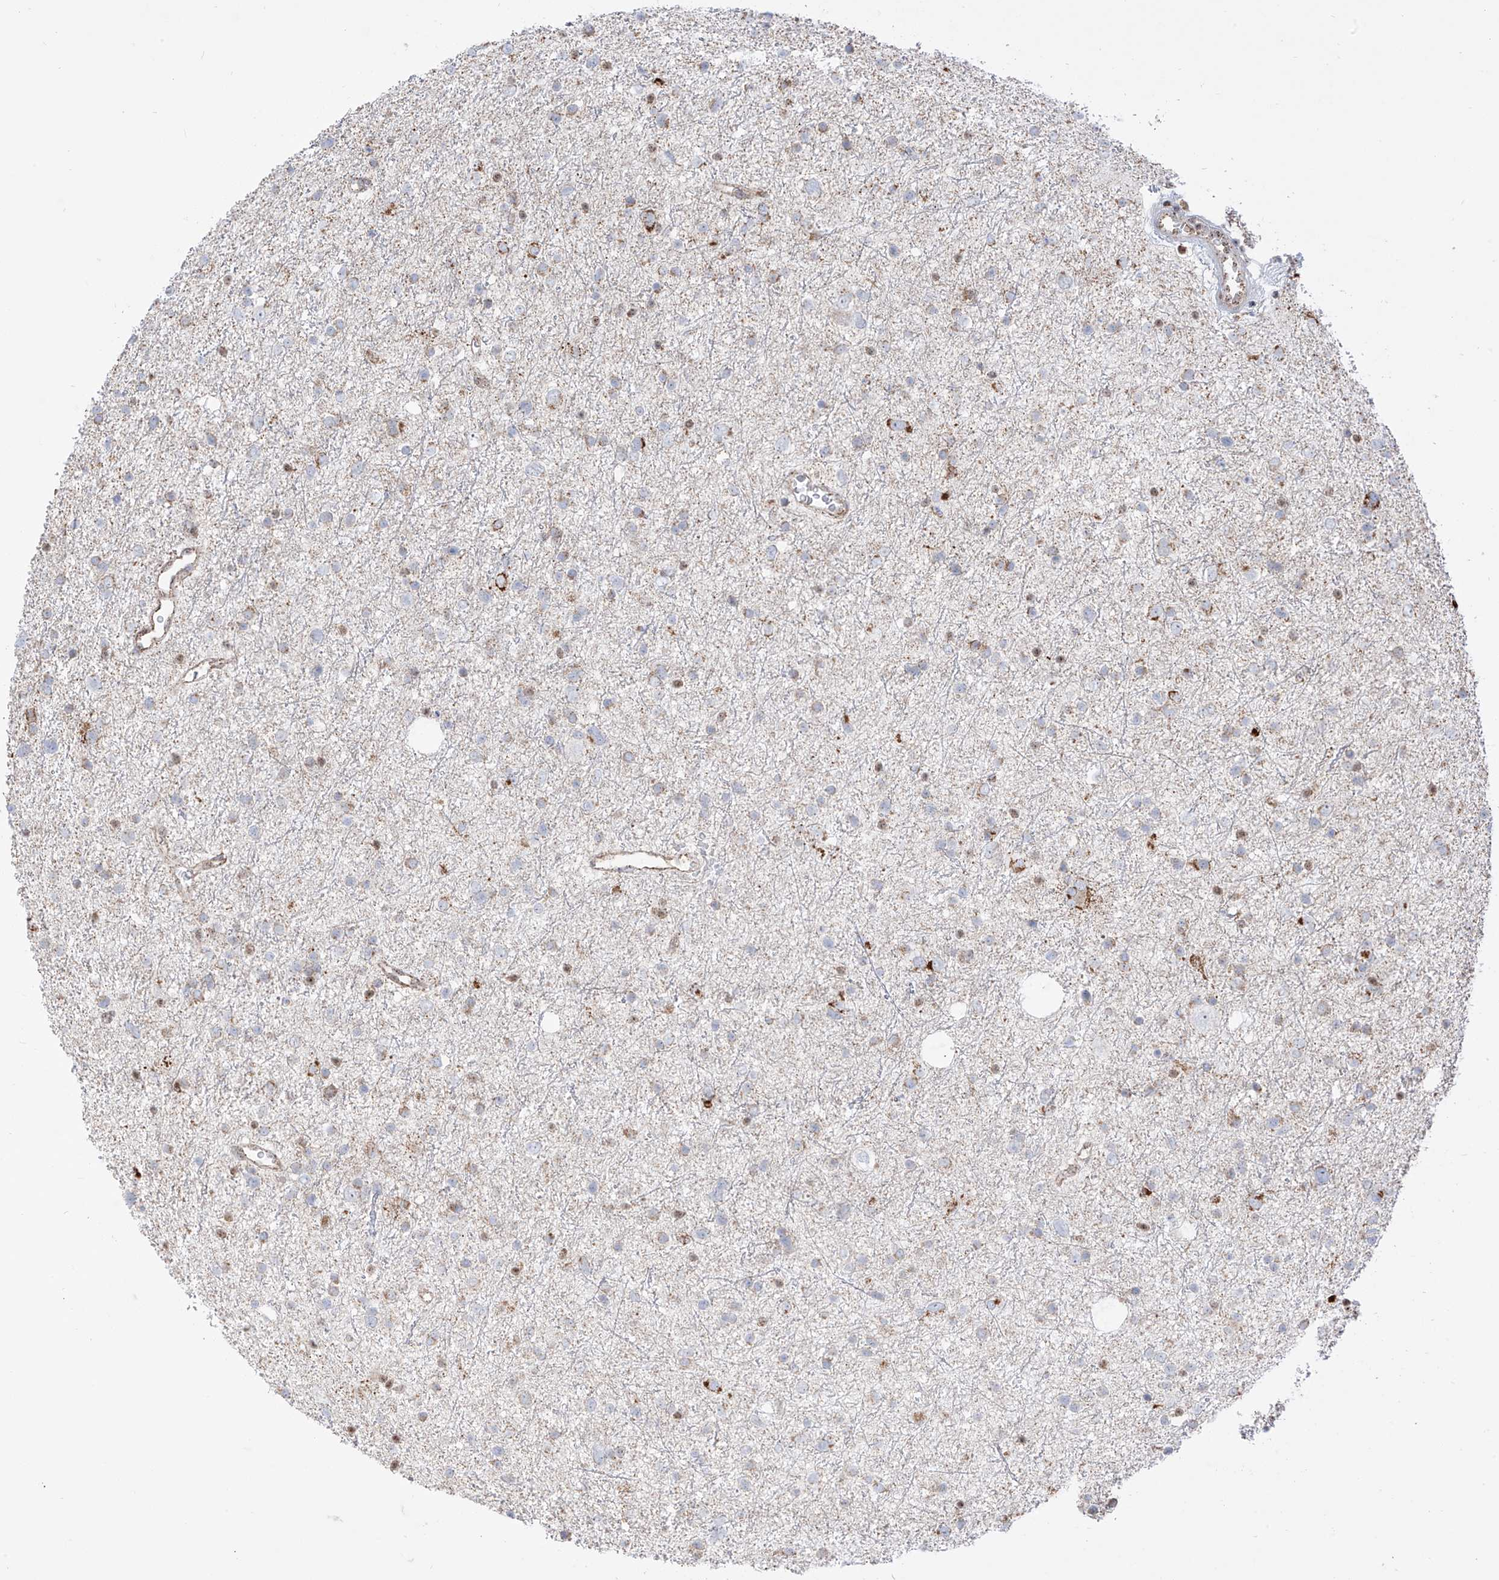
{"staining": {"intensity": "weak", "quantity": "<25%", "location": "cytoplasmic/membranous"}, "tissue": "glioma", "cell_type": "Tumor cells", "image_type": "cancer", "snomed": [{"axis": "morphology", "description": "Glioma, malignant, Low grade"}, {"axis": "topography", "description": "Brain"}], "caption": "The micrograph displays no significant expression in tumor cells of glioma.", "gene": "ZBTB8A", "patient": {"sex": "female", "age": 37}}